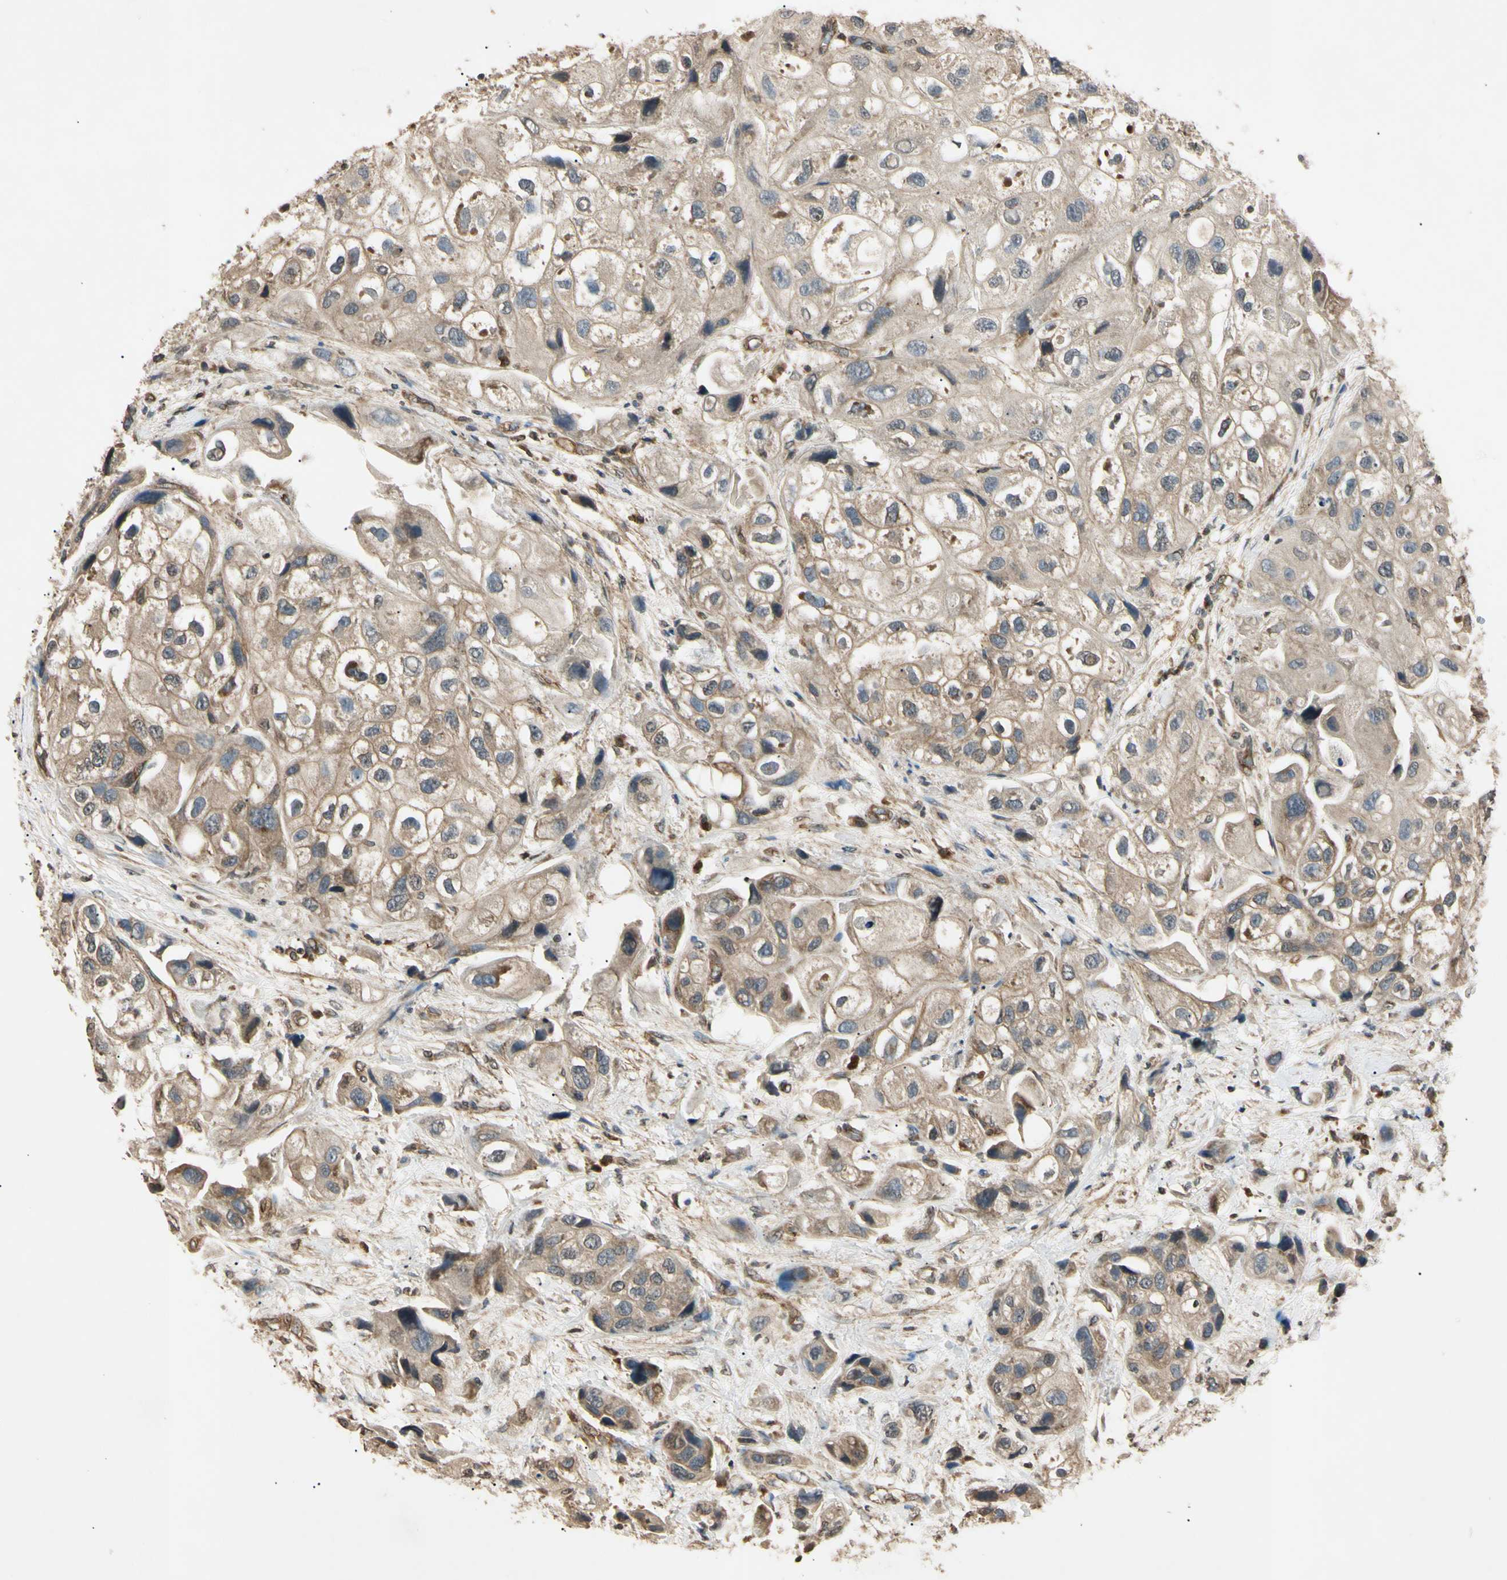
{"staining": {"intensity": "weak", "quantity": "25%-75%", "location": "cytoplasmic/membranous"}, "tissue": "urothelial cancer", "cell_type": "Tumor cells", "image_type": "cancer", "snomed": [{"axis": "morphology", "description": "Urothelial carcinoma, High grade"}, {"axis": "topography", "description": "Urinary bladder"}], "caption": "IHC image of neoplastic tissue: human urothelial carcinoma (high-grade) stained using IHC displays low levels of weak protein expression localized specifically in the cytoplasmic/membranous of tumor cells, appearing as a cytoplasmic/membranous brown color.", "gene": "EPN1", "patient": {"sex": "female", "age": 64}}